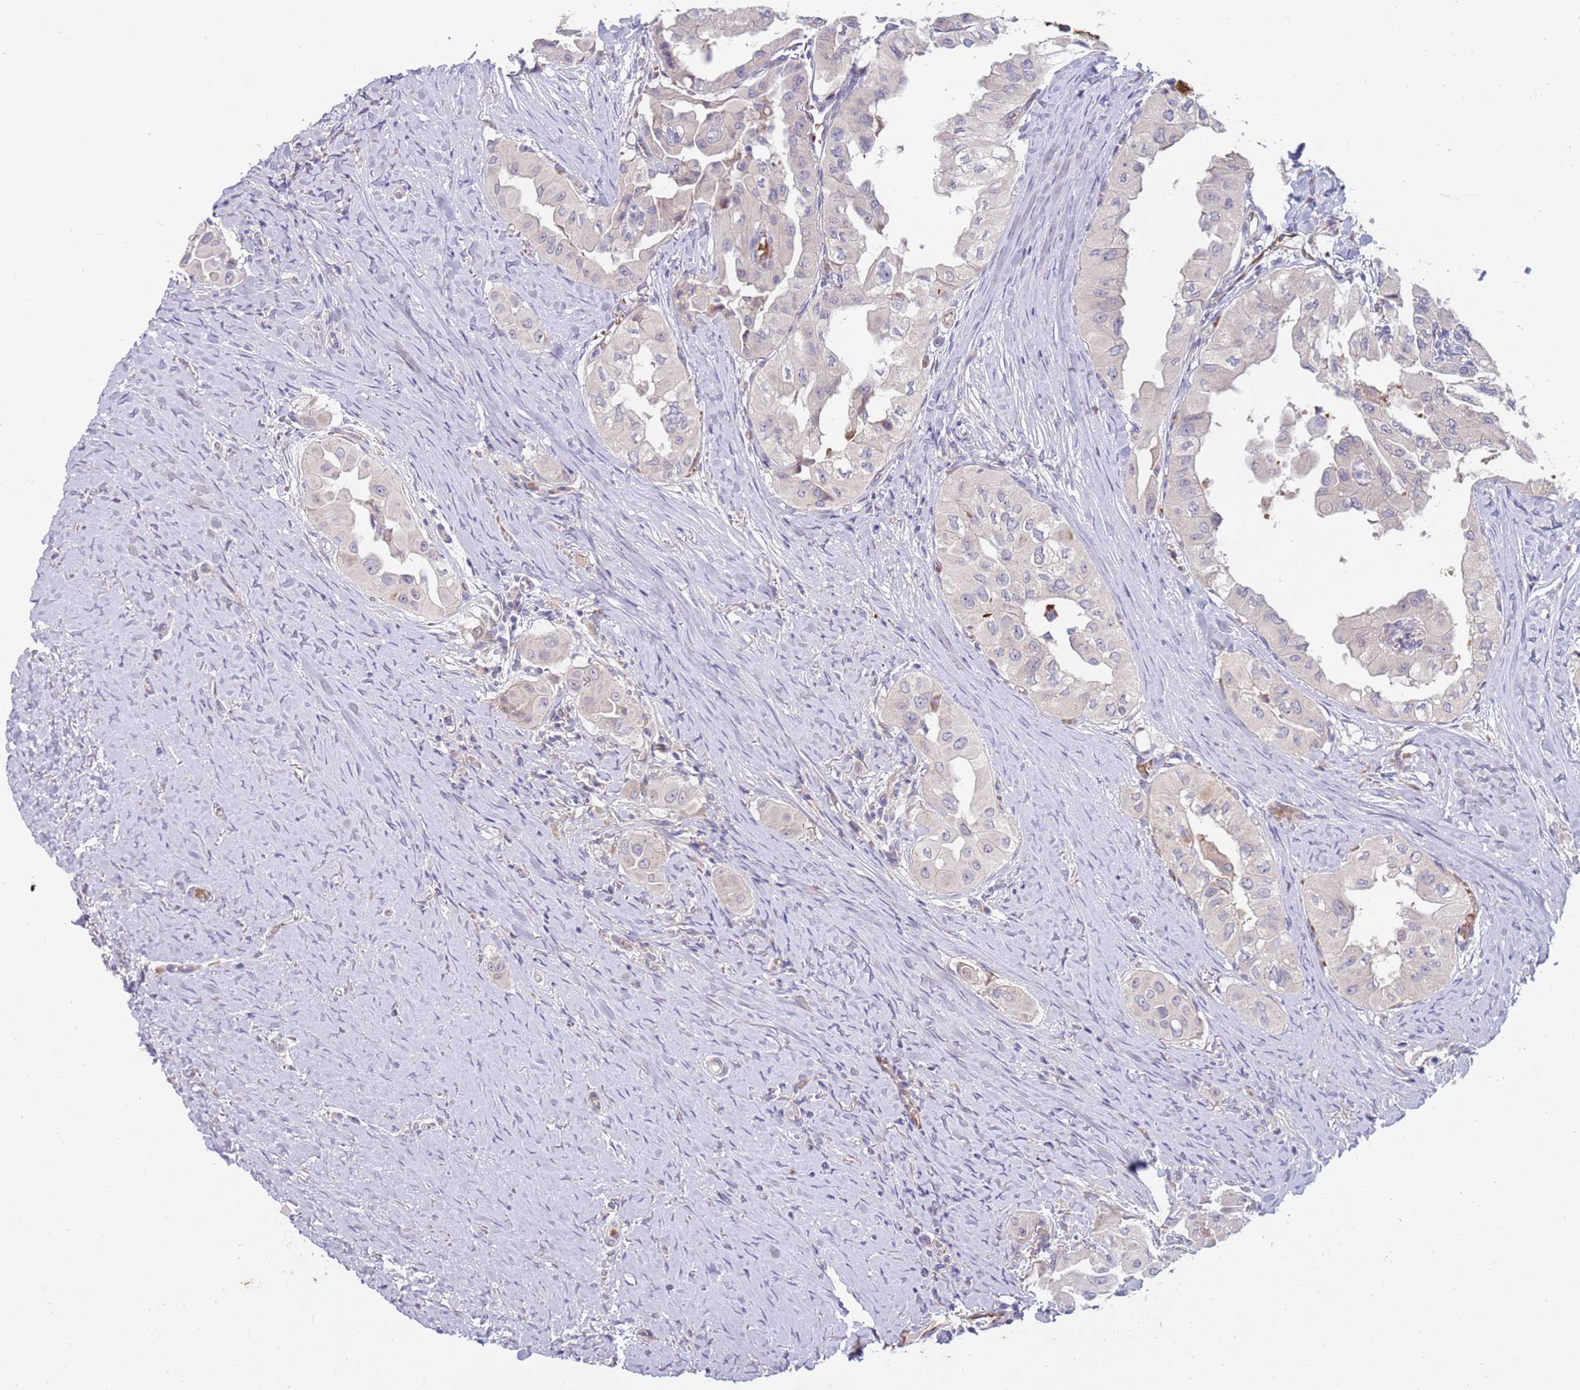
{"staining": {"intensity": "negative", "quantity": "none", "location": "none"}, "tissue": "thyroid cancer", "cell_type": "Tumor cells", "image_type": "cancer", "snomed": [{"axis": "morphology", "description": "Papillary adenocarcinoma, NOS"}, {"axis": "topography", "description": "Thyroid gland"}], "caption": "An IHC histopathology image of thyroid cancer is shown. There is no staining in tumor cells of thyroid cancer.", "gene": "NMUR2", "patient": {"sex": "female", "age": 59}}